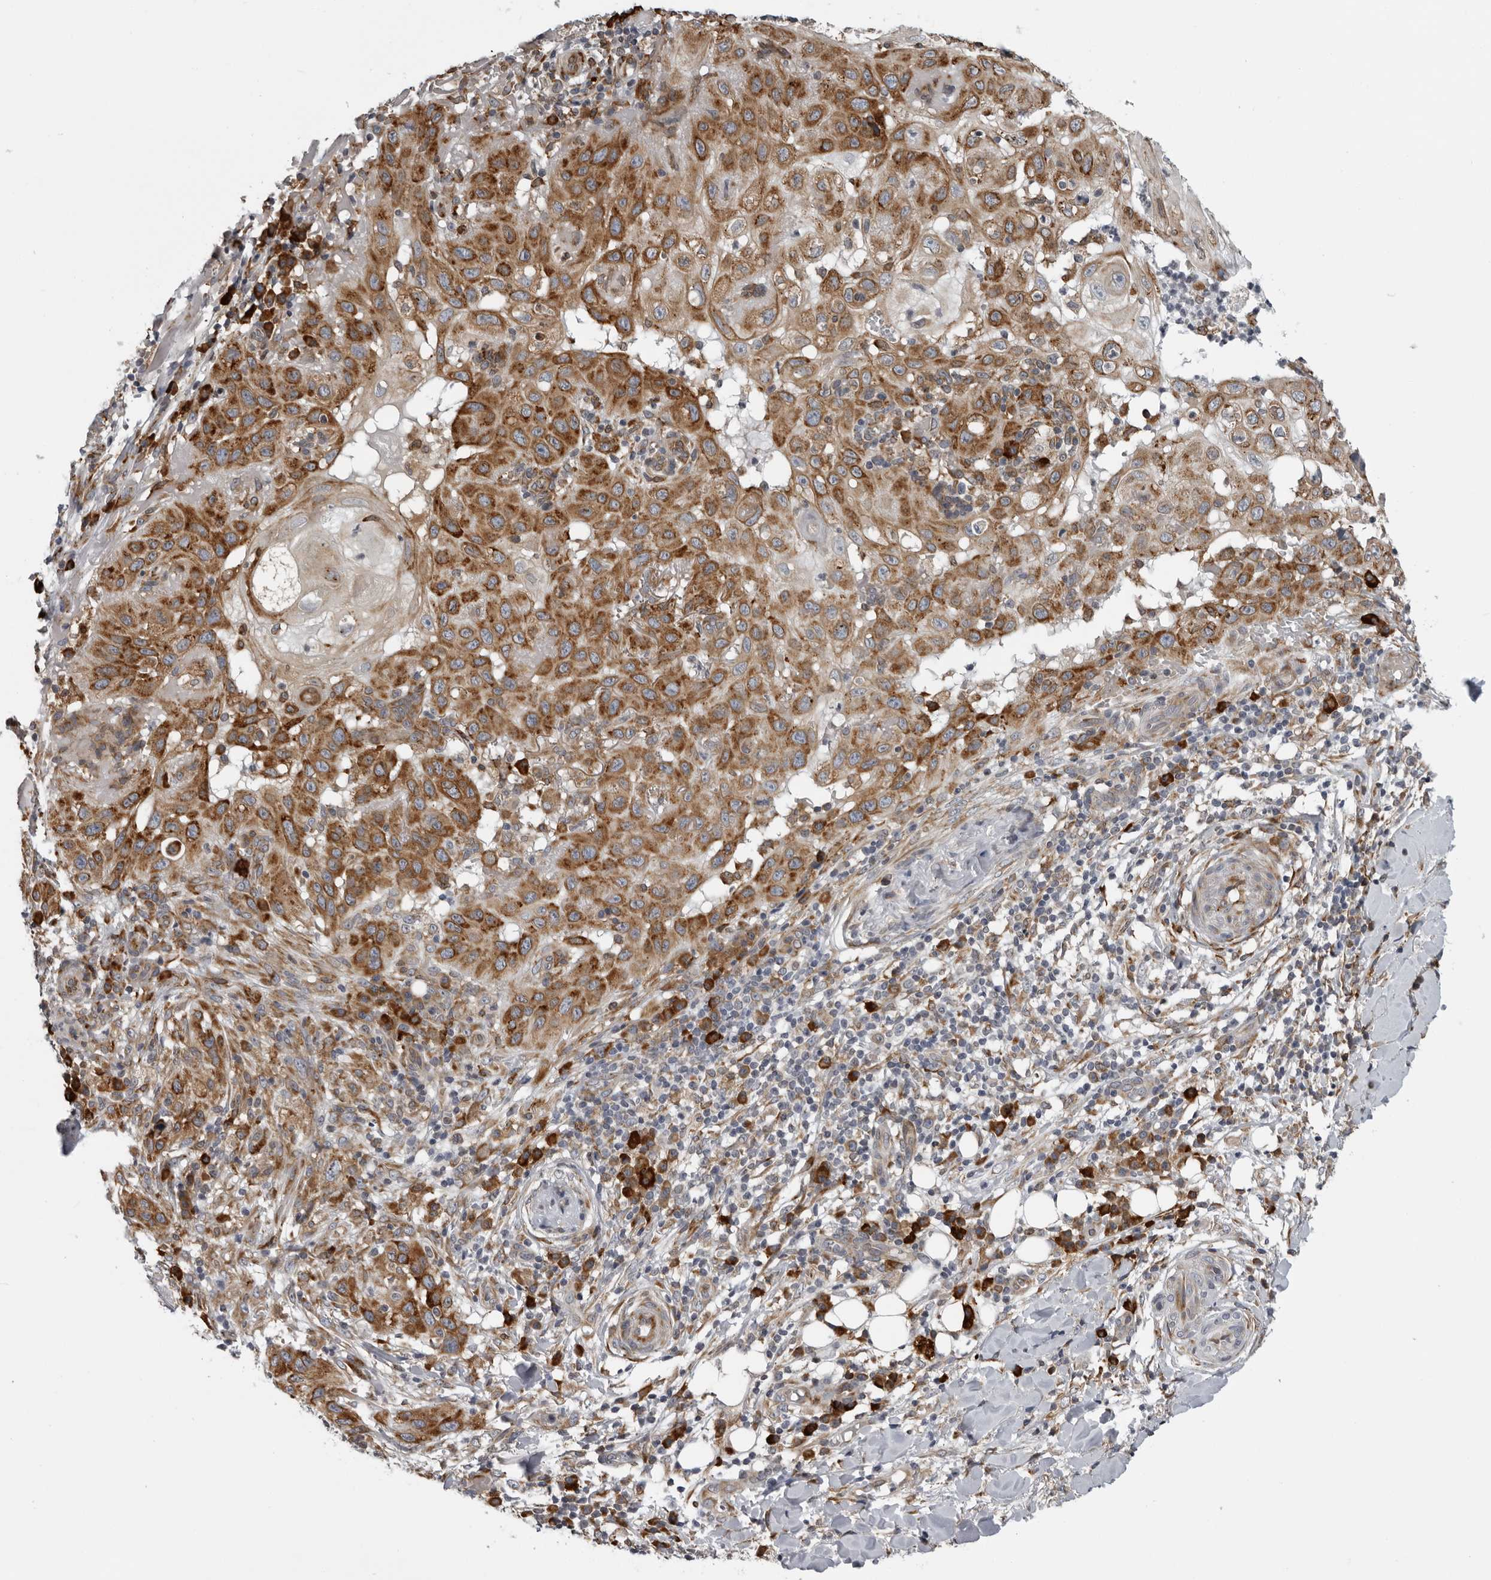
{"staining": {"intensity": "strong", "quantity": ">75%", "location": "cytoplasmic/membranous"}, "tissue": "skin cancer", "cell_type": "Tumor cells", "image_type": "cancer", "snomed": [{"axis": "morphology", "description": "Normal tissue, NOS"}, {"axis": "morphology", "description": "Squamous cell carcinoma, NOS"}, {"axis": "topography", "description": "Skin"}], "caption": "About >75% of tumor cells in human squamous cell carcinoma (skin) show strong cytoplasmic/membranous protein positivity as visualized by brown immunohistochemical staining.", "gene": "ALPK2", "patient": {"sex": "female", "age": 96}}